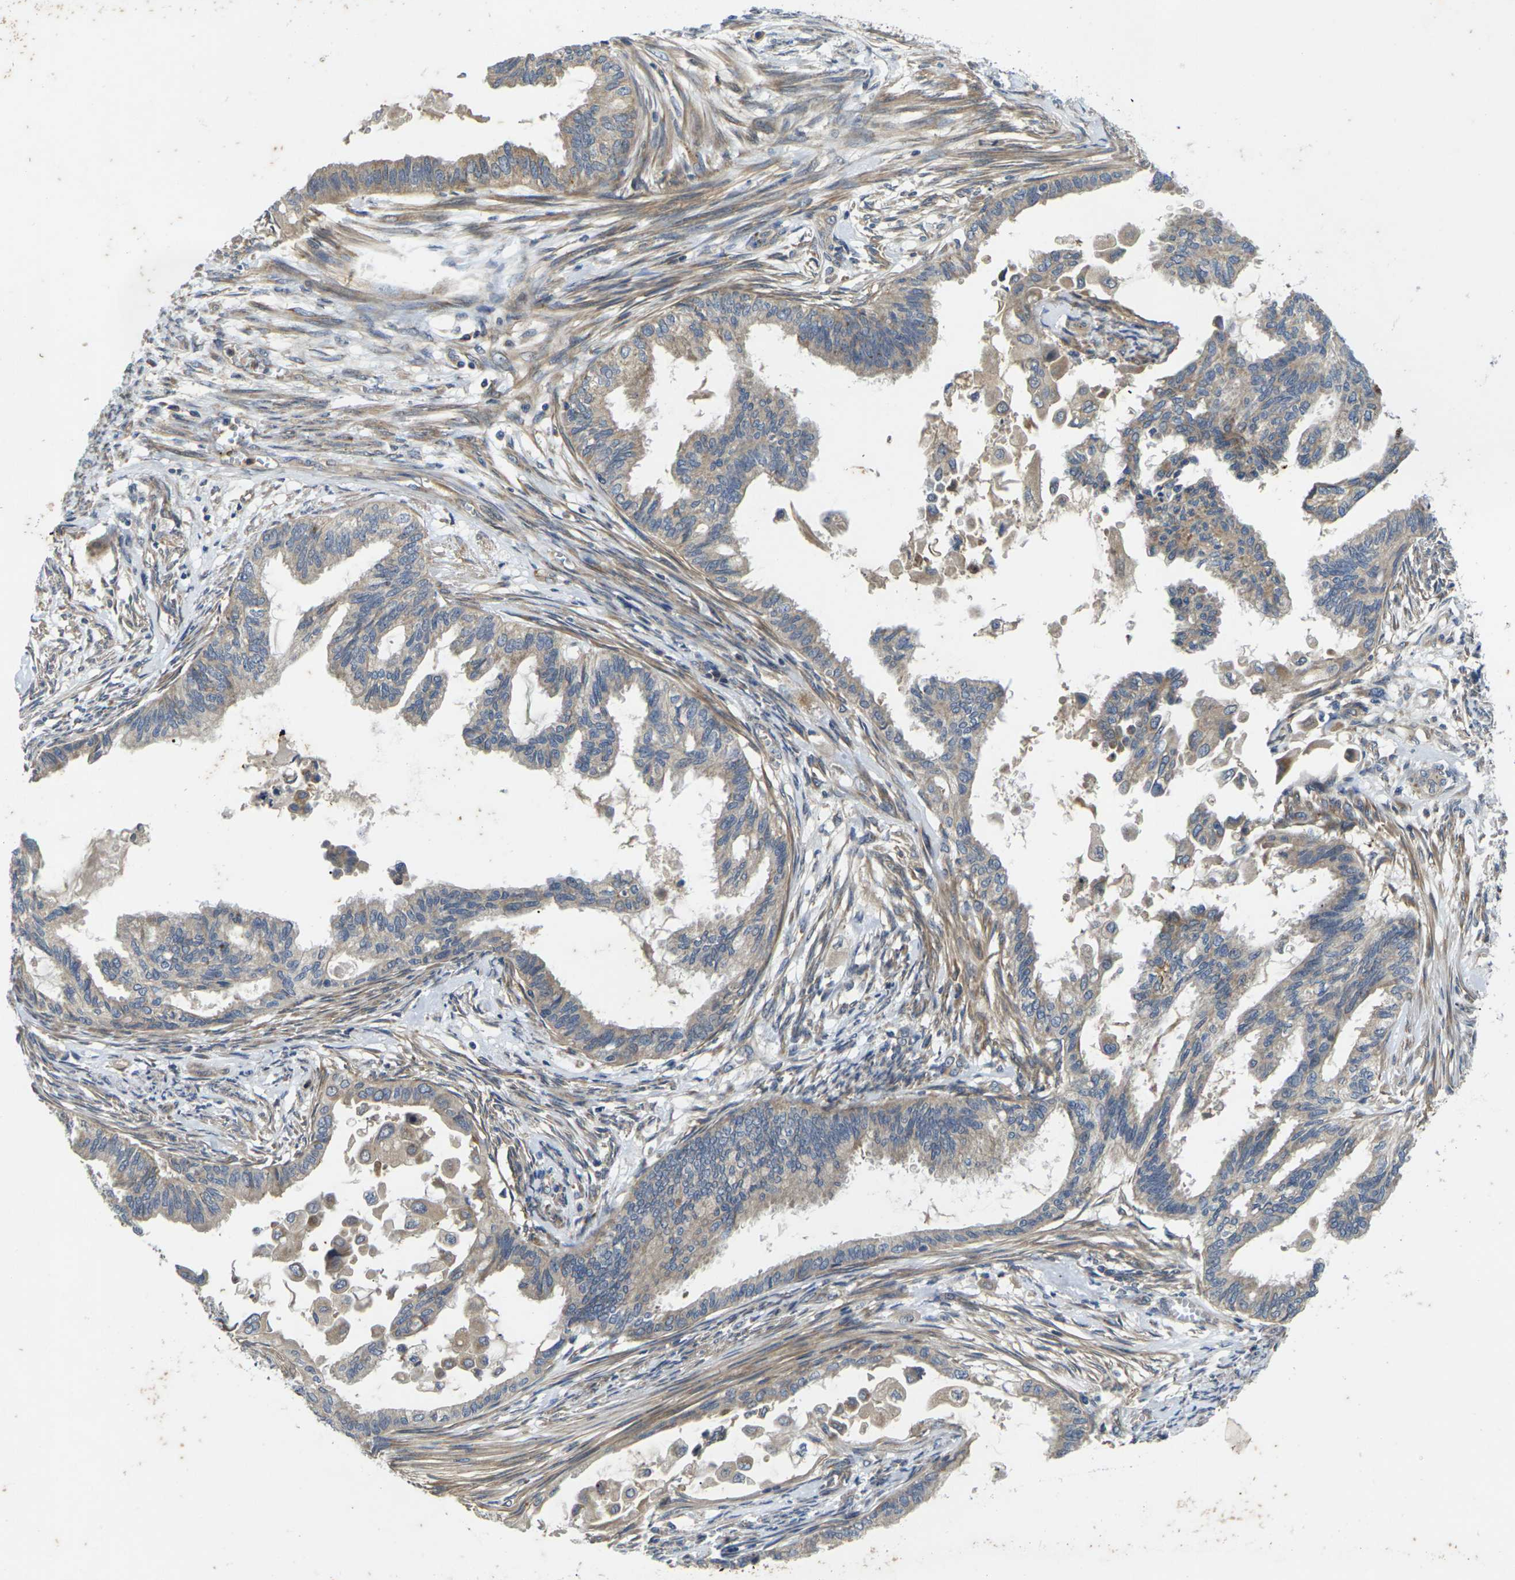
{"staining": {"intensity": "weak", "quantity": "<25%", "location": "cytoplasmic/membranous"}, "tissue": "cervical cancer", "cell_type": "Tumor cells", "image_type": "cancer", "snomed": [{"axis": "morphology", "description": "Normal tissue, NOS"}, {"axis": "morphology", "description": "Adenocarcinoma, NOS"}, {"axis": "topography", "description": "Cervix"}, {"axis": "topography", "description": "Endometrium"}], "caption": "DAB immunohistochemical staining of cervical adenocarcinoma reveals no significant expression in tumor cells. The staining is performed using DAB (3,3'-diaminobenzidine) brown chromogen with nuclei counter-stained in using hematoxylin.", "gene": "KIF1B", "patient": {"sex": "female", "age": 86}}